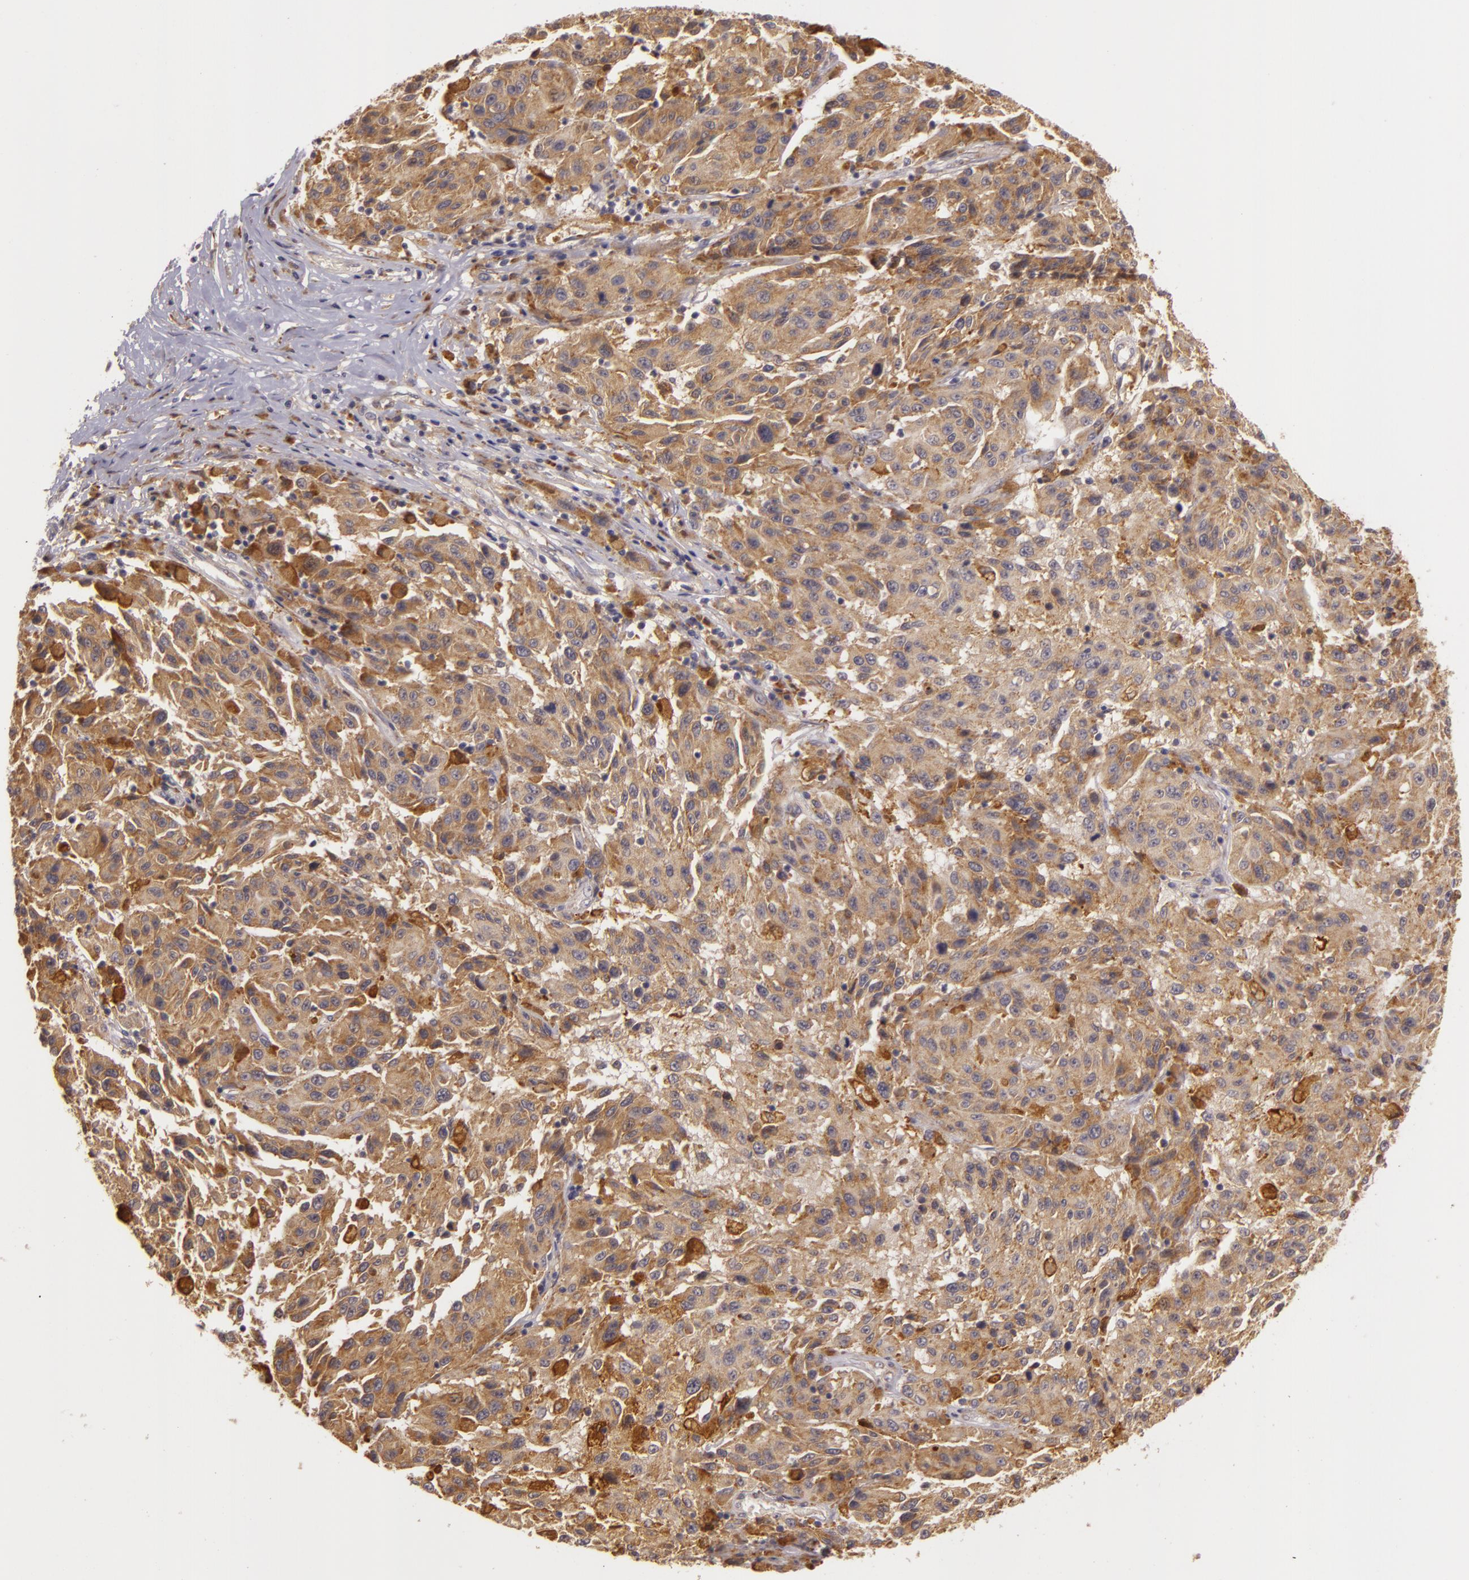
{"staining": {"intensity": "moderate", "quantity": ">75%", "location": "cytoplasmic/membranous"}, "tissue": "melanoma", "cell_type": "Tumor cells", "image_type": "cancer", "snomed": [{"axis": "morphology", "description": "Malignant melanoma, NOS"}, {"axis": "topography", "description": "Skin"}], "caption": "High-power microscopy captured an immunohistochemistry (IHC) histopathology image of malignant melanoma, revealing moderate cytoplasmic/membranous positivity in approximately >75% of tumor cells. (DAB (3,3'-diaminobenzidine) = brown stain, brightfield microscopy at high magnification).", "gene": "PPP1R3F", "patient": {"sex": "female", "age": 77}}